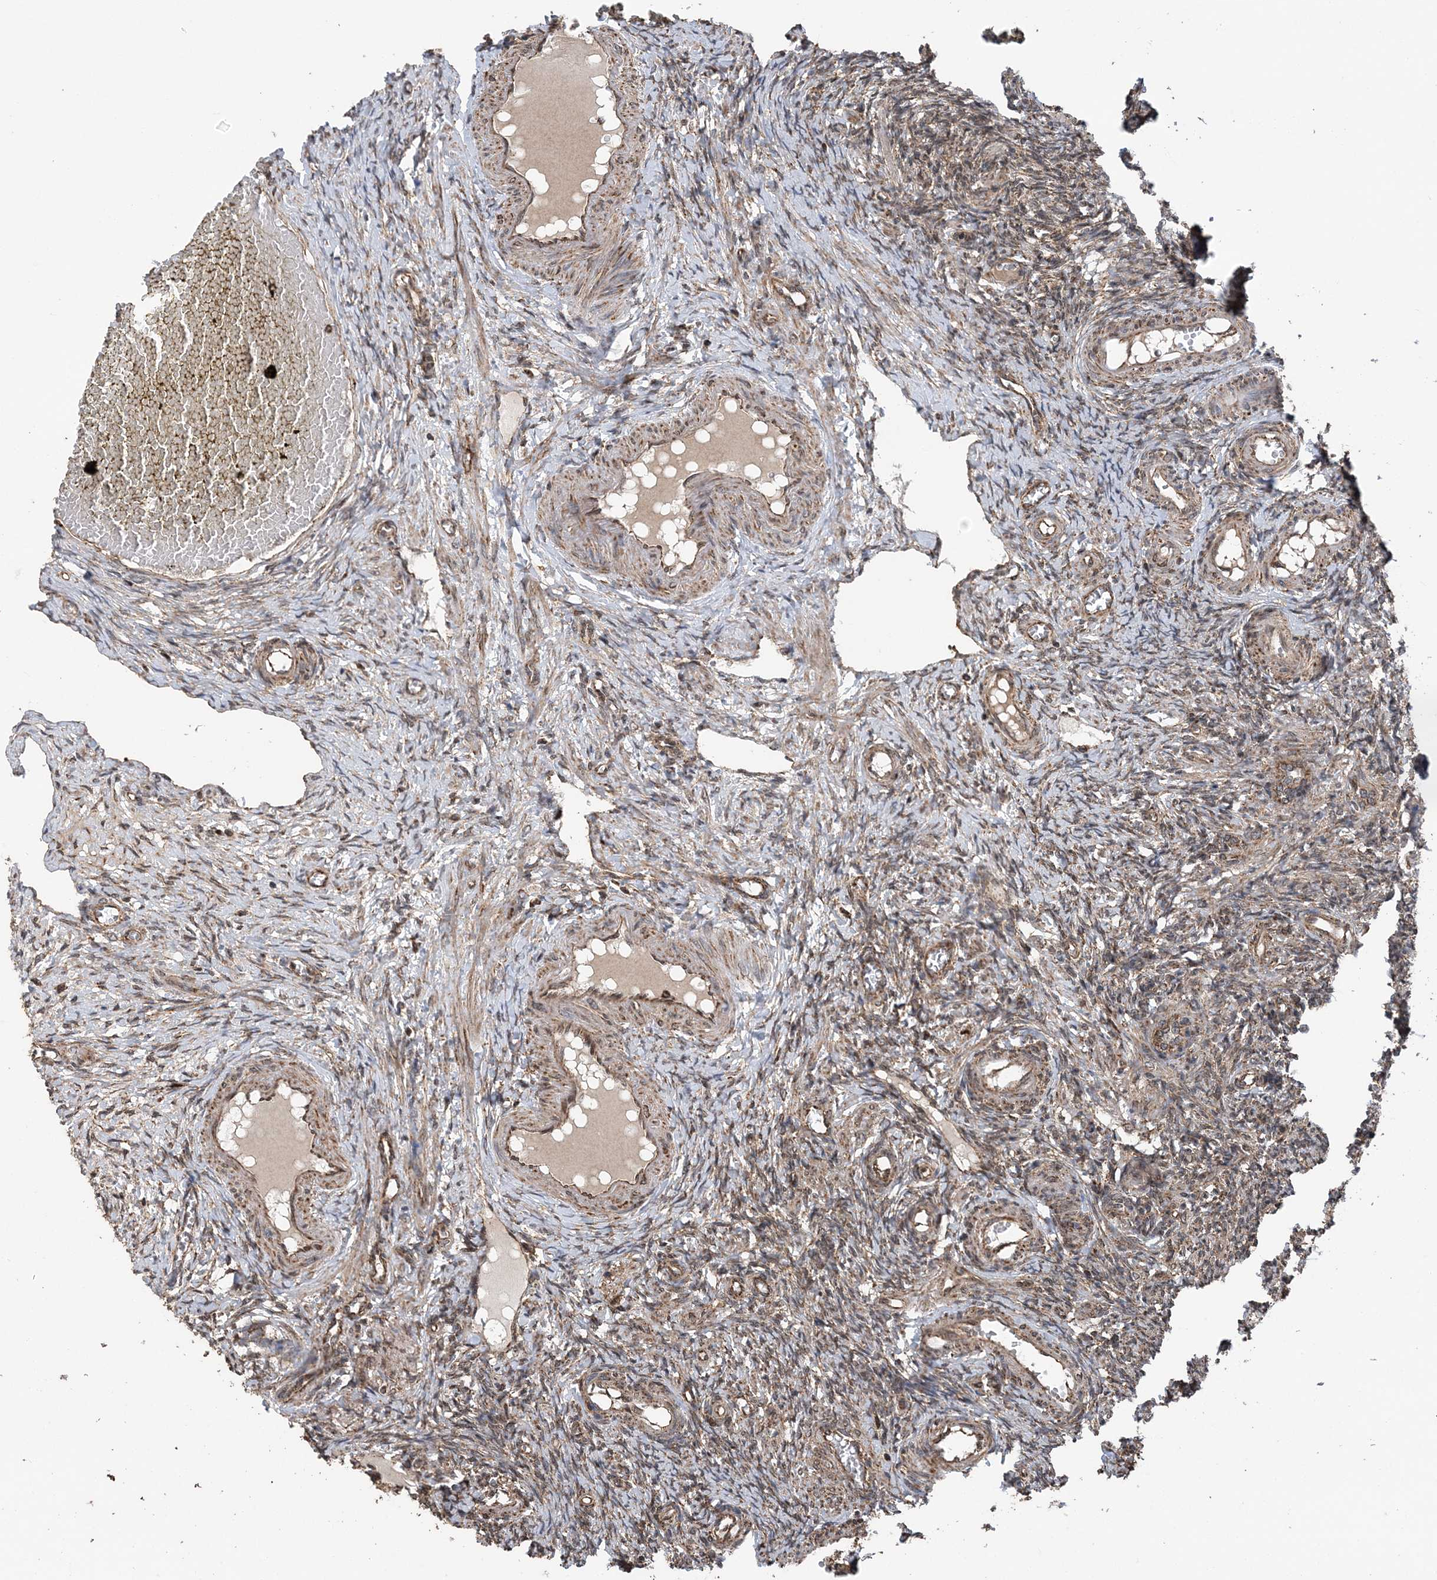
{"staining": {"intensity": "moderate", "quantity": "25%-75%", "location": "cytoplasmic/membranous"}, "tissue": "ovary", "cell_type": "Ovarian stroma cells", "image_type": "normal", "snomed": [{"axis": "morphology", "description": "Normal tissue, NOS"}, {"axis": "topography", "description": "Ovary"}], "caption": "Immunohistochemical staining of normal ovary exhibits medium levels of moderate cytoplasmic/membranous staining in approximately 25%-75% of ovarian stroma cells. The protein is stained brown, and the nuclei are stained in blue (DAB (3,3'-diaminobenzidine) IHC with brightfield microscopy, high magnification).", "gene": "PCBP1", "patient": {"sex": "female", "age": 27}}